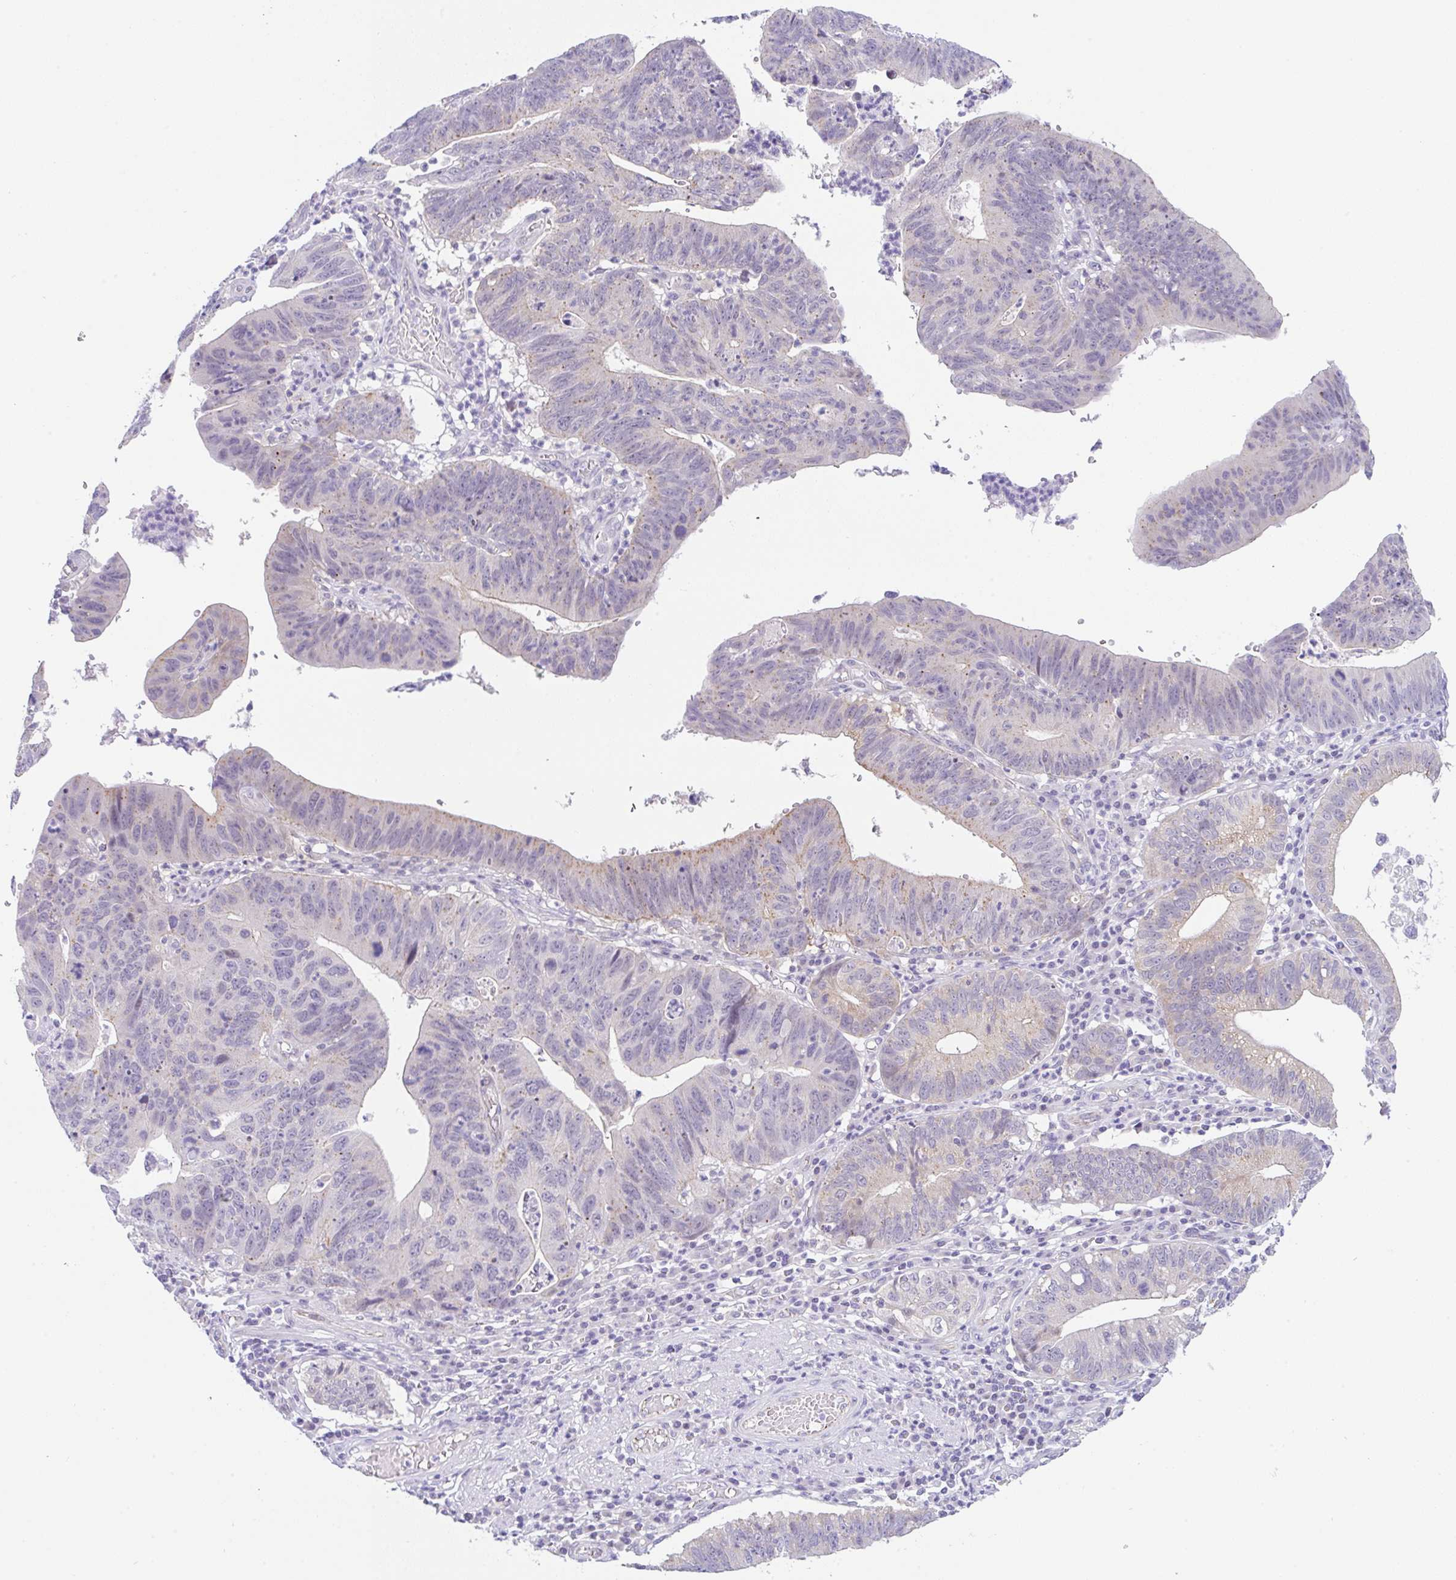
{"staining": {"intensity": "weak", "quantity": "<25%", "location": "cytoplasmic/membranous"}, "tissue": "stomach cancer", "cell_type": "Tumor cells", "image_type": "cancer", "snomed": [{"axis": "morphology", "description": "Adenocarcinoma, NOS"}, {"axis": "topography", "description": "Stomach"}], "caption": "Stomach cancer stained for a protein using immunohistochemistry shows no positivity tumor cells.", "gene": "CGNL1", "patient": {"sex": "male", "age": 59}}